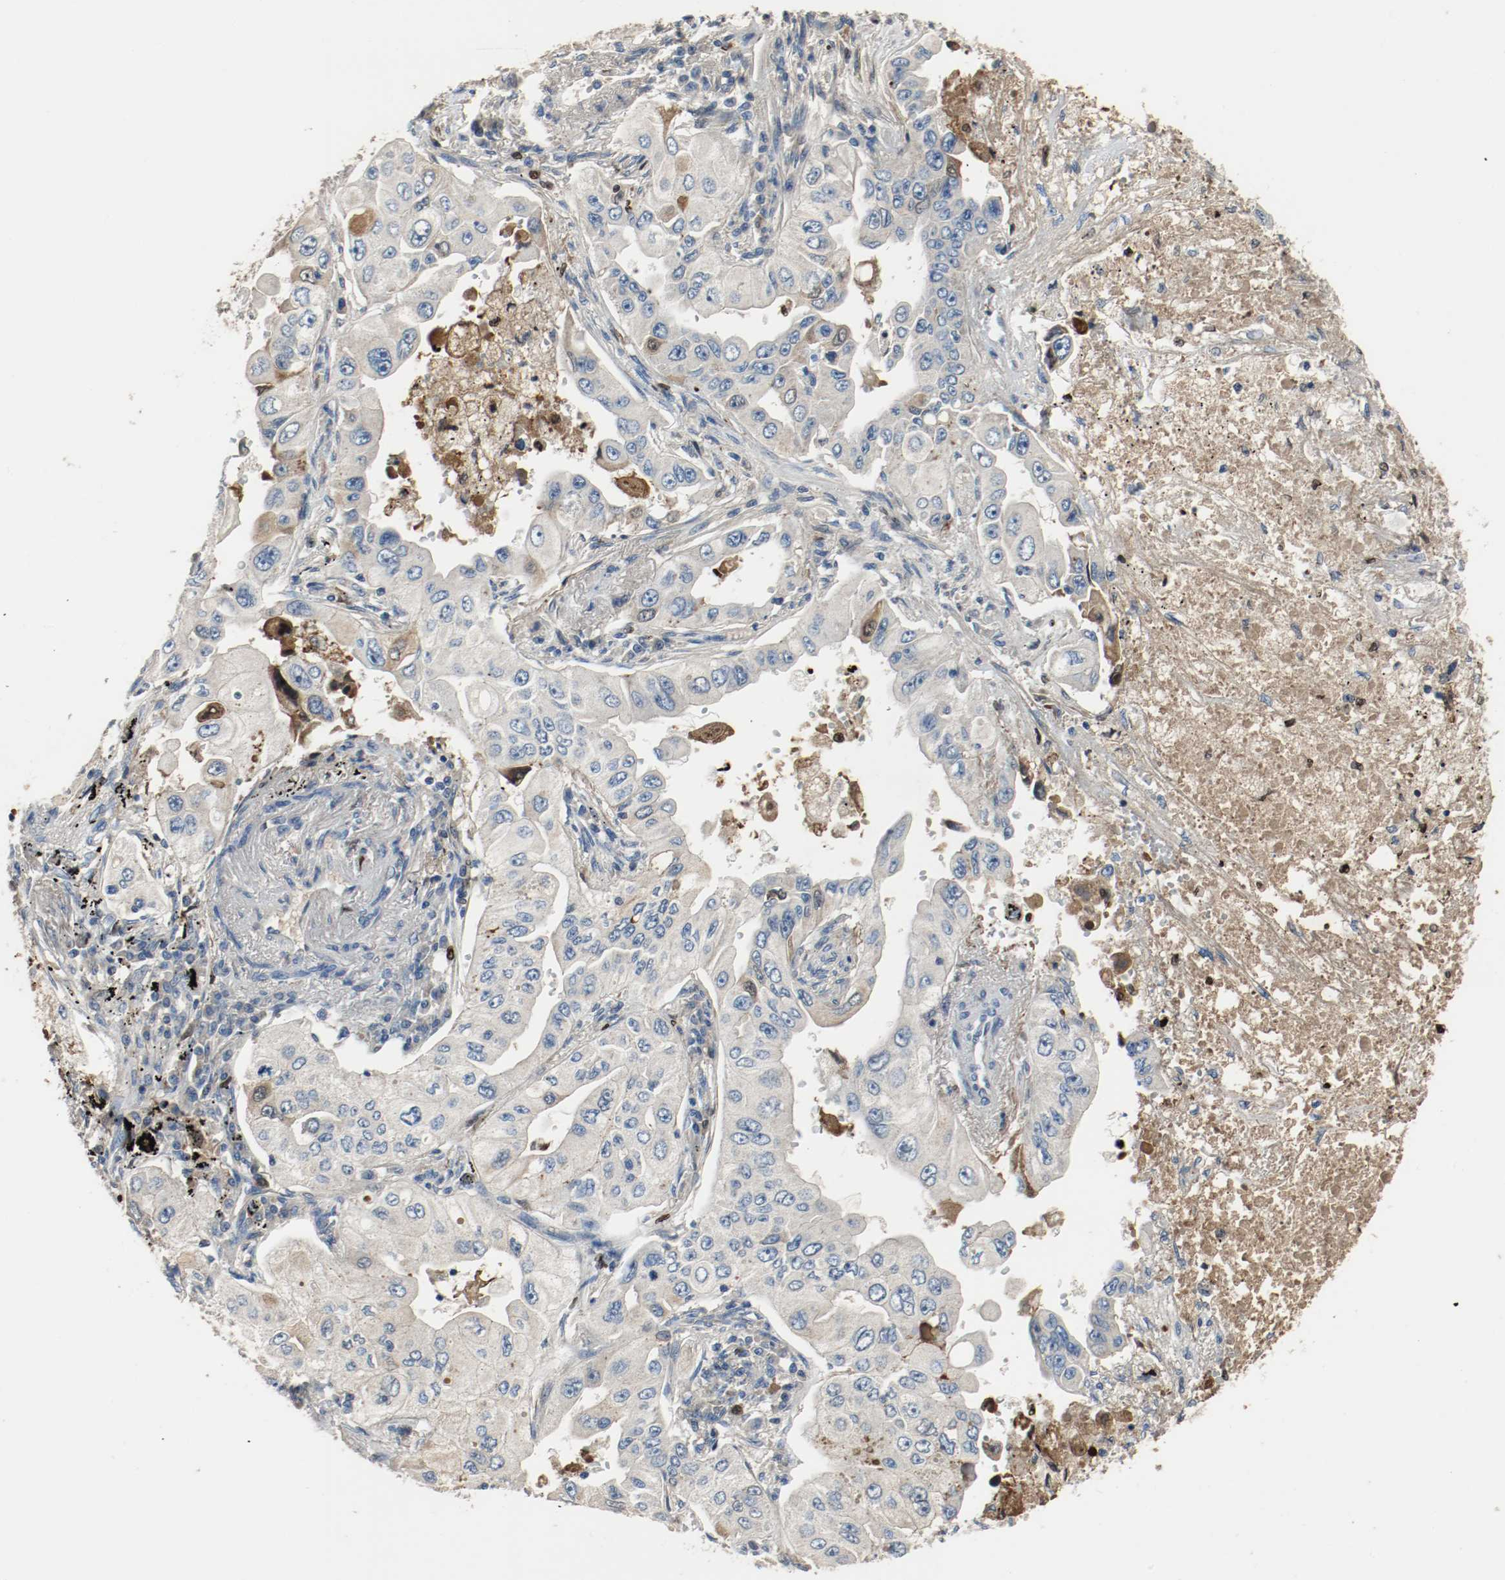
{"staining": {"intensity": "negative", "quantity": "none", "location": "none"}, "tissue": "lung cancer", "cell_type": "Tumor cells", "image_type": "cancer", "snomed": [{"axis": "morphology", "description": "Adenocarcinoma, NOS"}, {"axis": "topography", "description": "Lung"}], "caption": "Histopathology image shows no significant protein expression in tumor cells of lung adenocarcinoma. (Immunohistochemistry (ihc), brightfield microscopy, high magnification).", "gene": "BLK", "patient": {"sex": "male", "age": 84}}